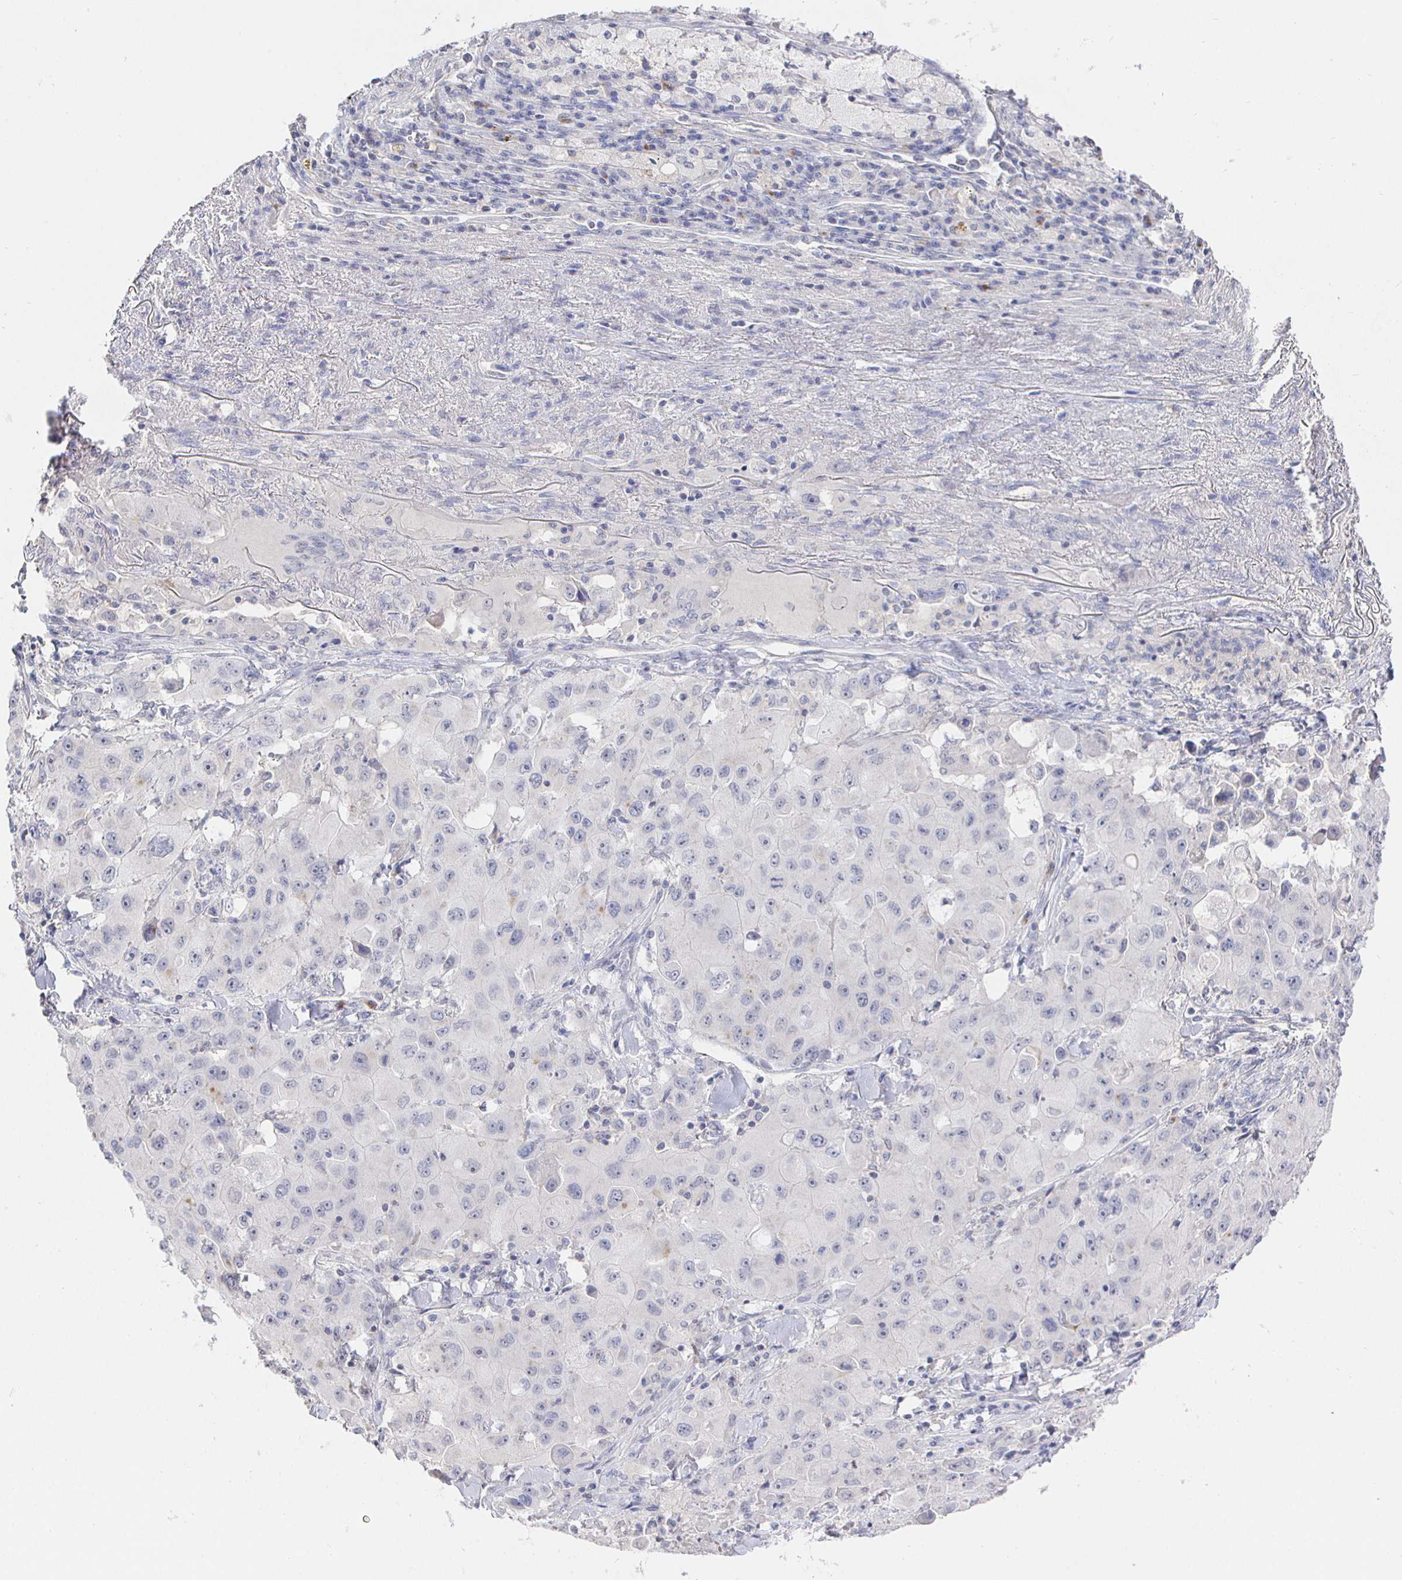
{"staining": {"intensity": "negative", "quantity": "none", "location": "none"}, "tissue": "lung cancer", "cell_type": "Tumor cells", "image_type": "cancer", "snomed": [{"axis": "morphology", "description": "Squamous cell carcinoma, NOS"}, {"axis": "topography", "description": "Lung"}], "caption": "Human squamous cell carcinoma (lung) stained for a protein using immunohistochemistry displays no staining in tumor cells.", "gene": "LRRC23", "patient": {"sex": "male", "age": 63}}